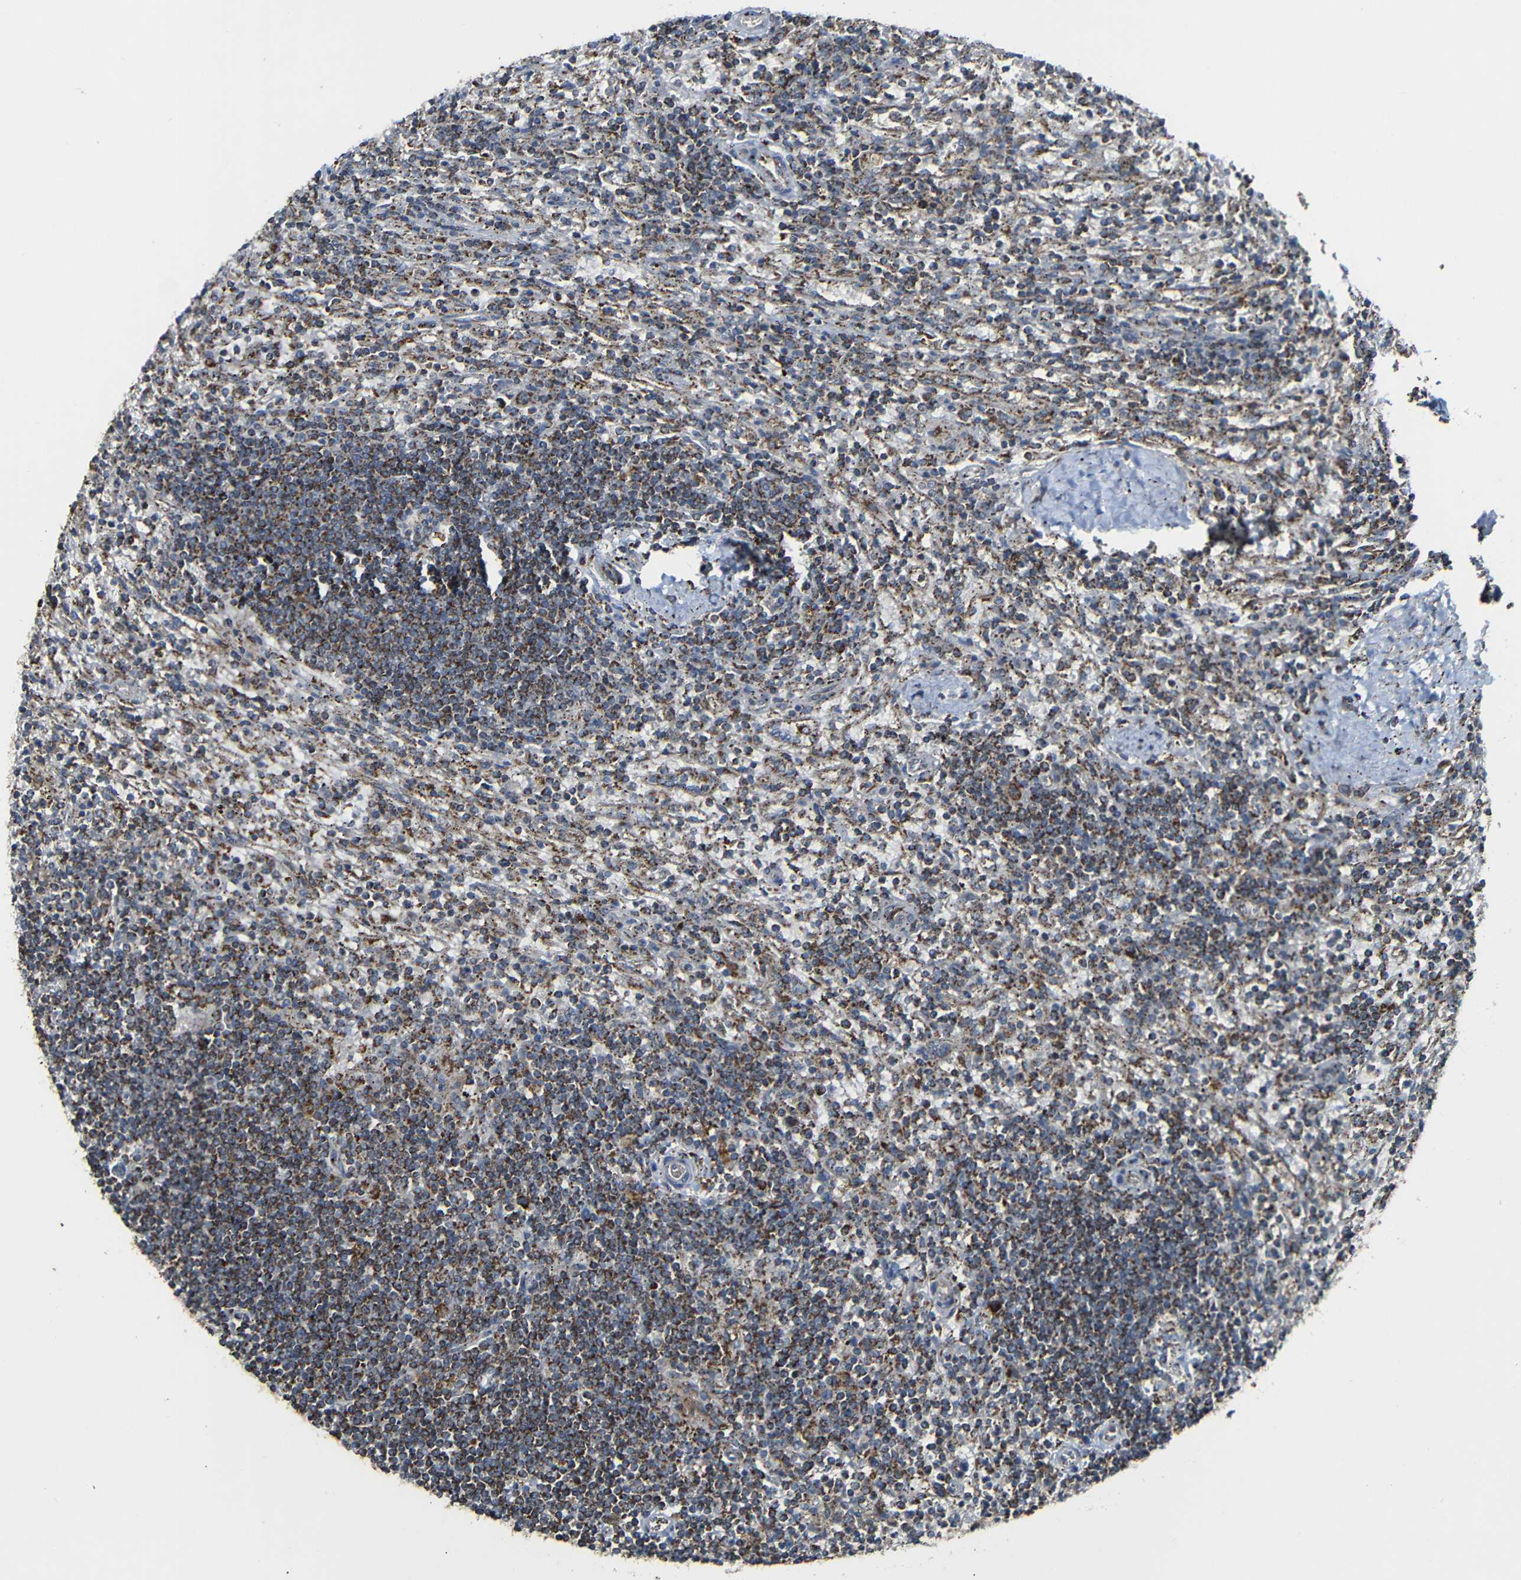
{"staining": {"intensity": "moderate", "quantity": ">75%", "location": "cytoplasmic/membranous"}, "tissue": "lymphoma", "cell_type": "Tumor cells", "image_type": "cancer", "snomed": [{"axis": "morphology", "description": "Malignant lymphoma, non-Hodgkin's type, Low grade"}, {"axis": "topography", "description": "Spleen"}], "caption": "Lymphoma stained for a protein displays moderate cytoplasmic/membranous positivity in tumor cells.", "gene": "NR3C2", "patient": {"sex": "male", "age": 76}}